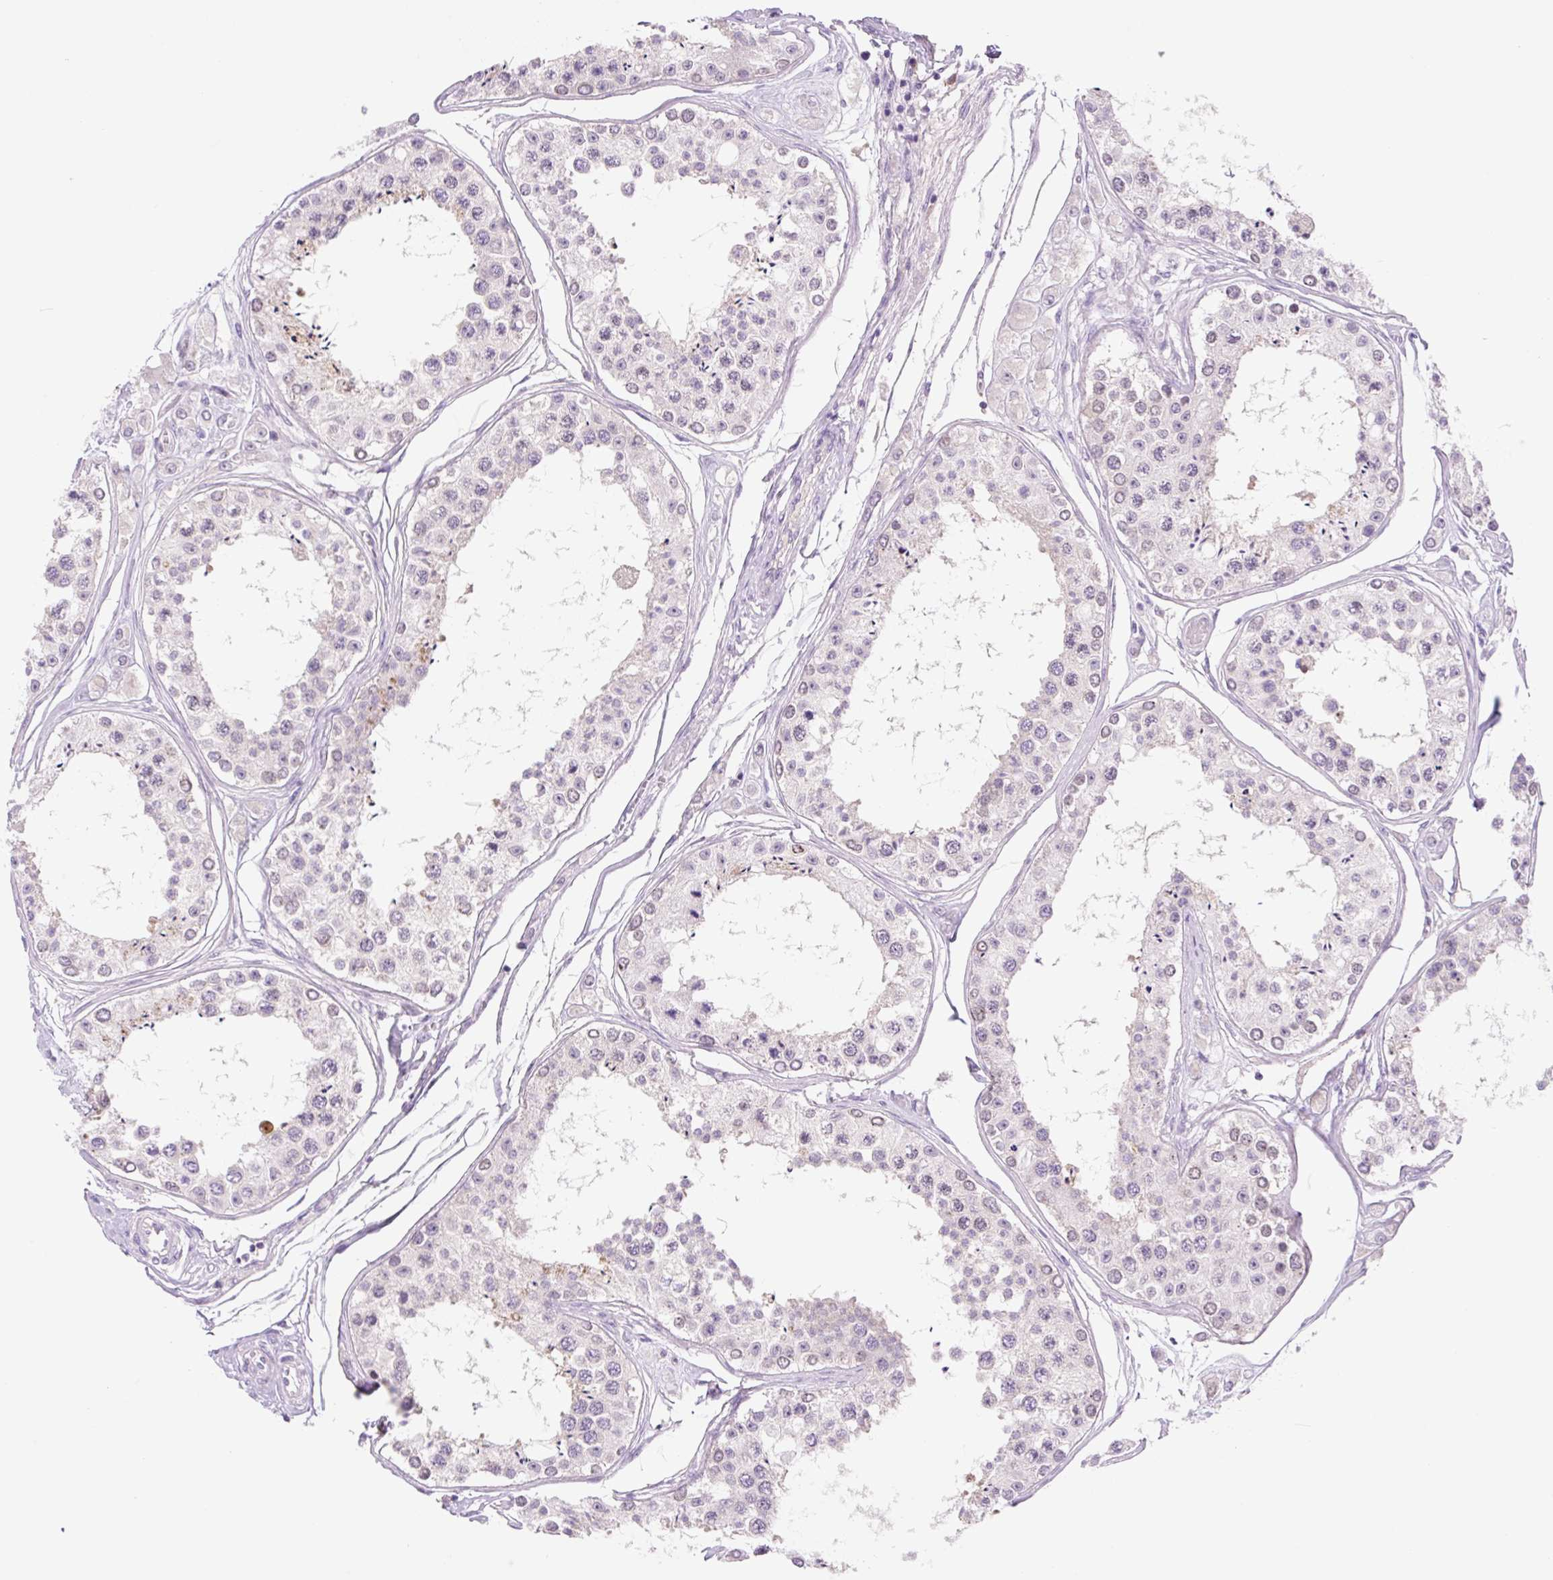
{"staining": {"intensity": "strong", "quantity": "<25%", "location": "cytoplasmic/membranous"}, "tissue": "testis", "cell_type": "Cells in seminiferous ducts", "image_type": "normal", "snomed": [{"axis": "morphology", "description": "Normal tissue, NOS"}, {"axis": "topography", "description": "Testis"}], "caption": "Brown immunohistochemical staining in unremarkable human testis demonstrates strong cytoplasmic/membranous staining in approximately <25% of cells in seminiferous ducts. (DAB IHC, brown staining for protein, blue staining for nuclei).", "gene": "CELF6", "patient": {"sex": "male", "age": 25}}